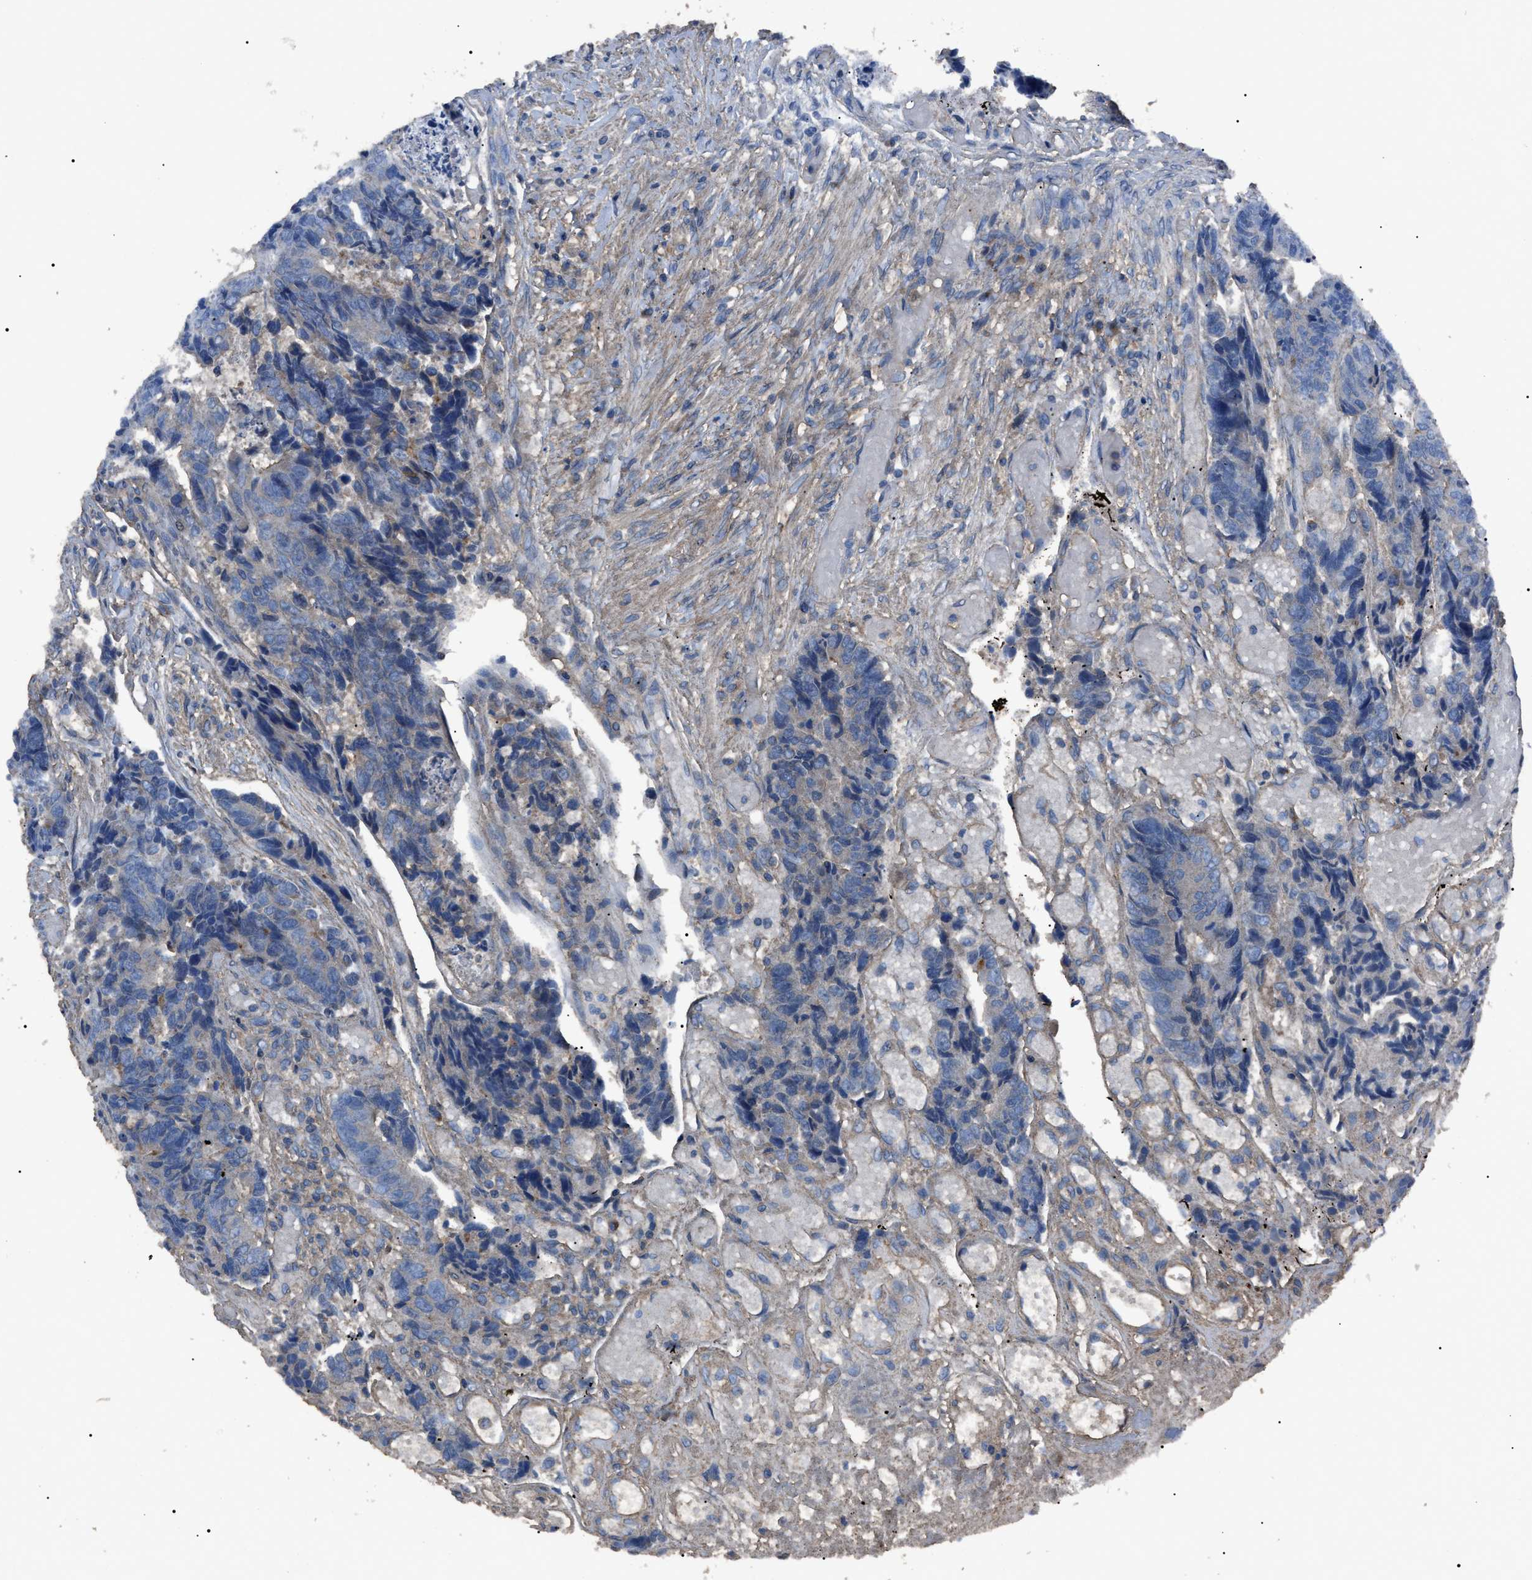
{"staining": {"intensity": "weak", "quantity": "<25%", "location": "cytoplasmic/membranous"}, "tissue": "colorectal cancer", "cell_type": "Tumor cells", "image_type": "cancer", "snomed": [{"axis": "morphology", "description": "Adenocarcinoma, NOS"}, {"axis": "topography", "description": "Rectum"}], "caption": "Immunohistochemistry micrograph of colorectal cancer (adenocarcinoma) stained for a protein (brown), which reveals no positivity in tumor cells. (DAB (3,3'-diaminobenzidine) IHC visualized using brightfield microscopy, high magnification).", "gene": "RNF216", "patient": {"sex": "male", "age": 84}}